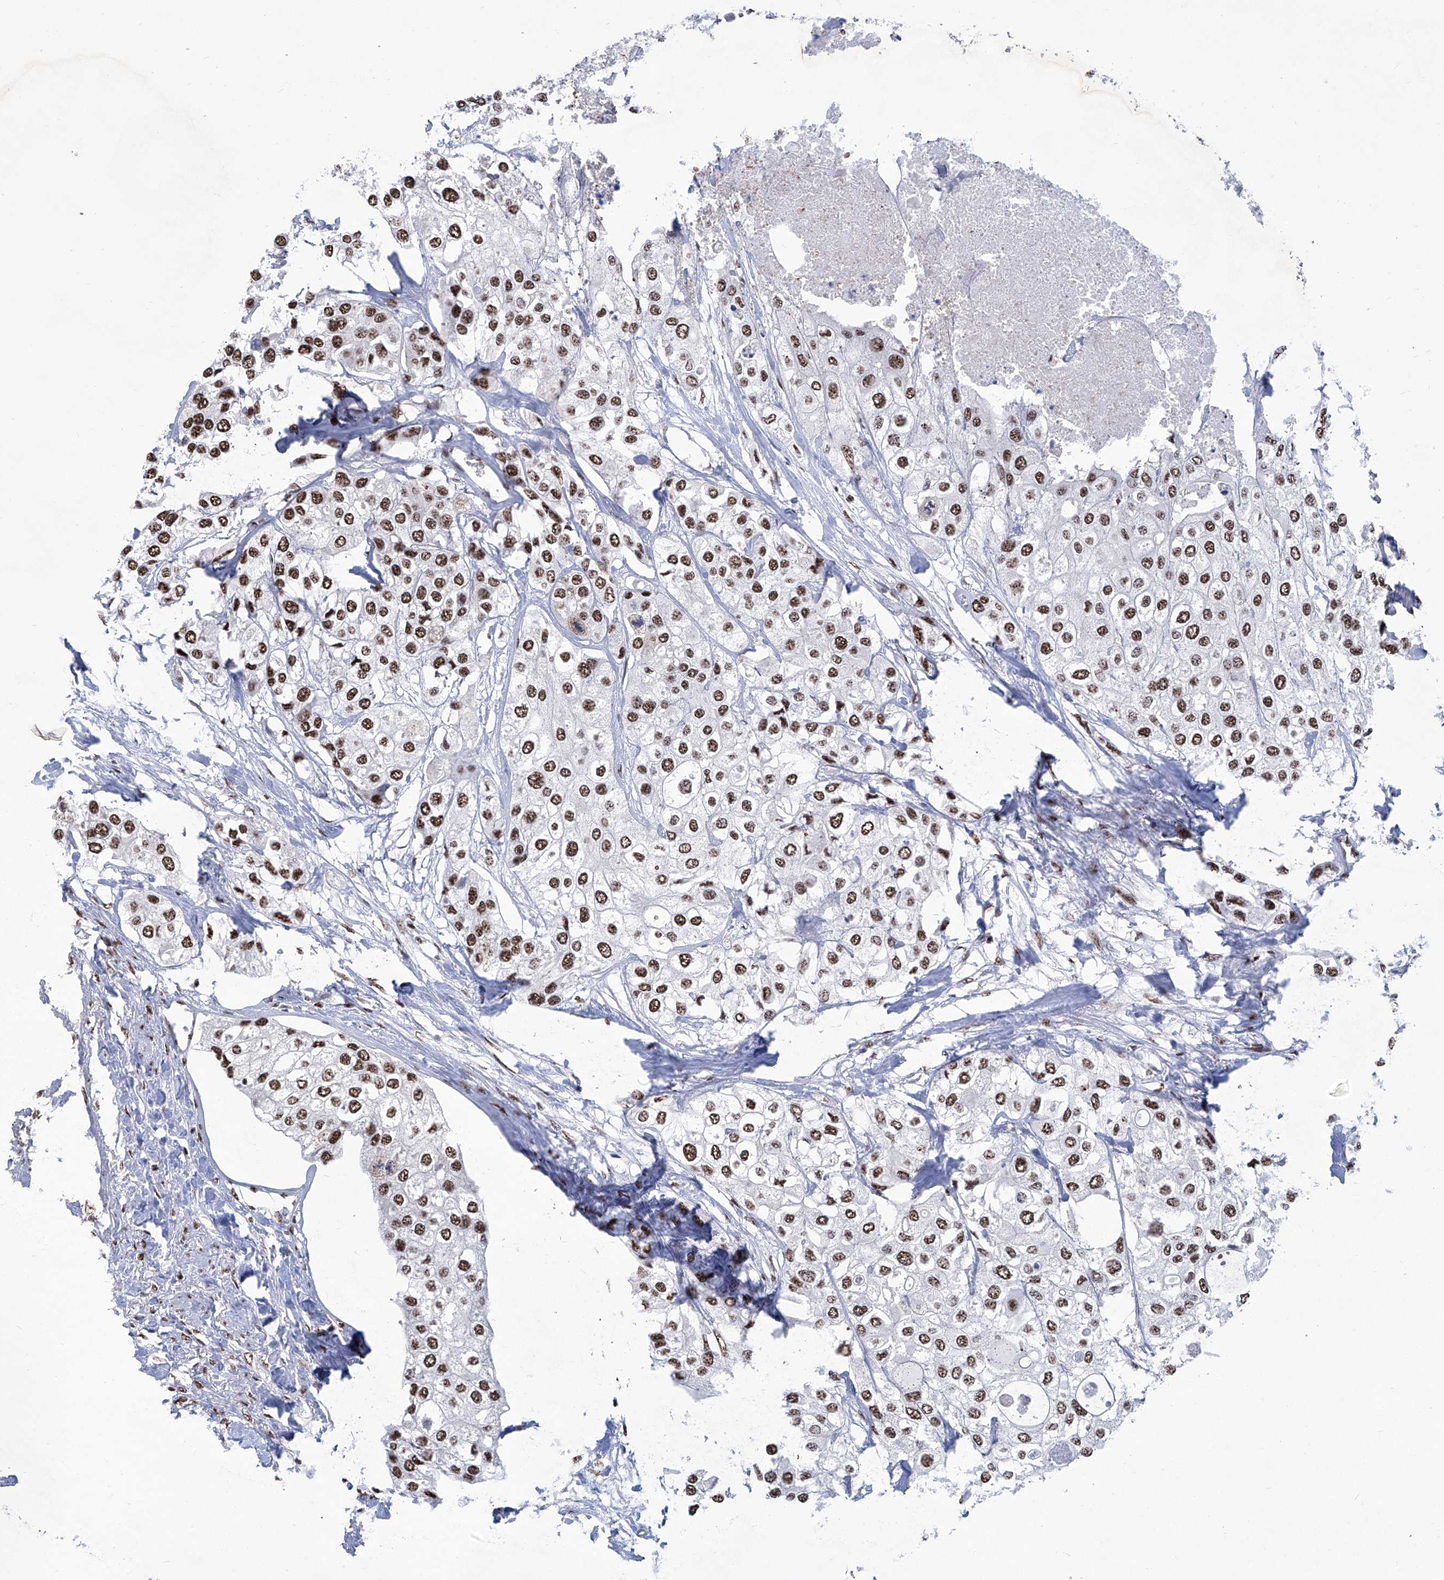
{"staining": {"intensity": "strong", "quantity": ">75%", "location": "nuclear"}, "tissue": "urothelial cancer", "cell_type": "Tumor cells", "image_type": "cancer", "snomed": [{"axis": "morphology", "description": "Urothelial carcinoma, High grade"}, {"axis": "topography", "description": "Urinary bladder"}], "caption": "Strong nuclear staining for a protein is present in about >75% of tumor cells of urothelial cancer using IHC.", "gene": "FBXL4", "patient": {"sex": "male", "age": 64}}